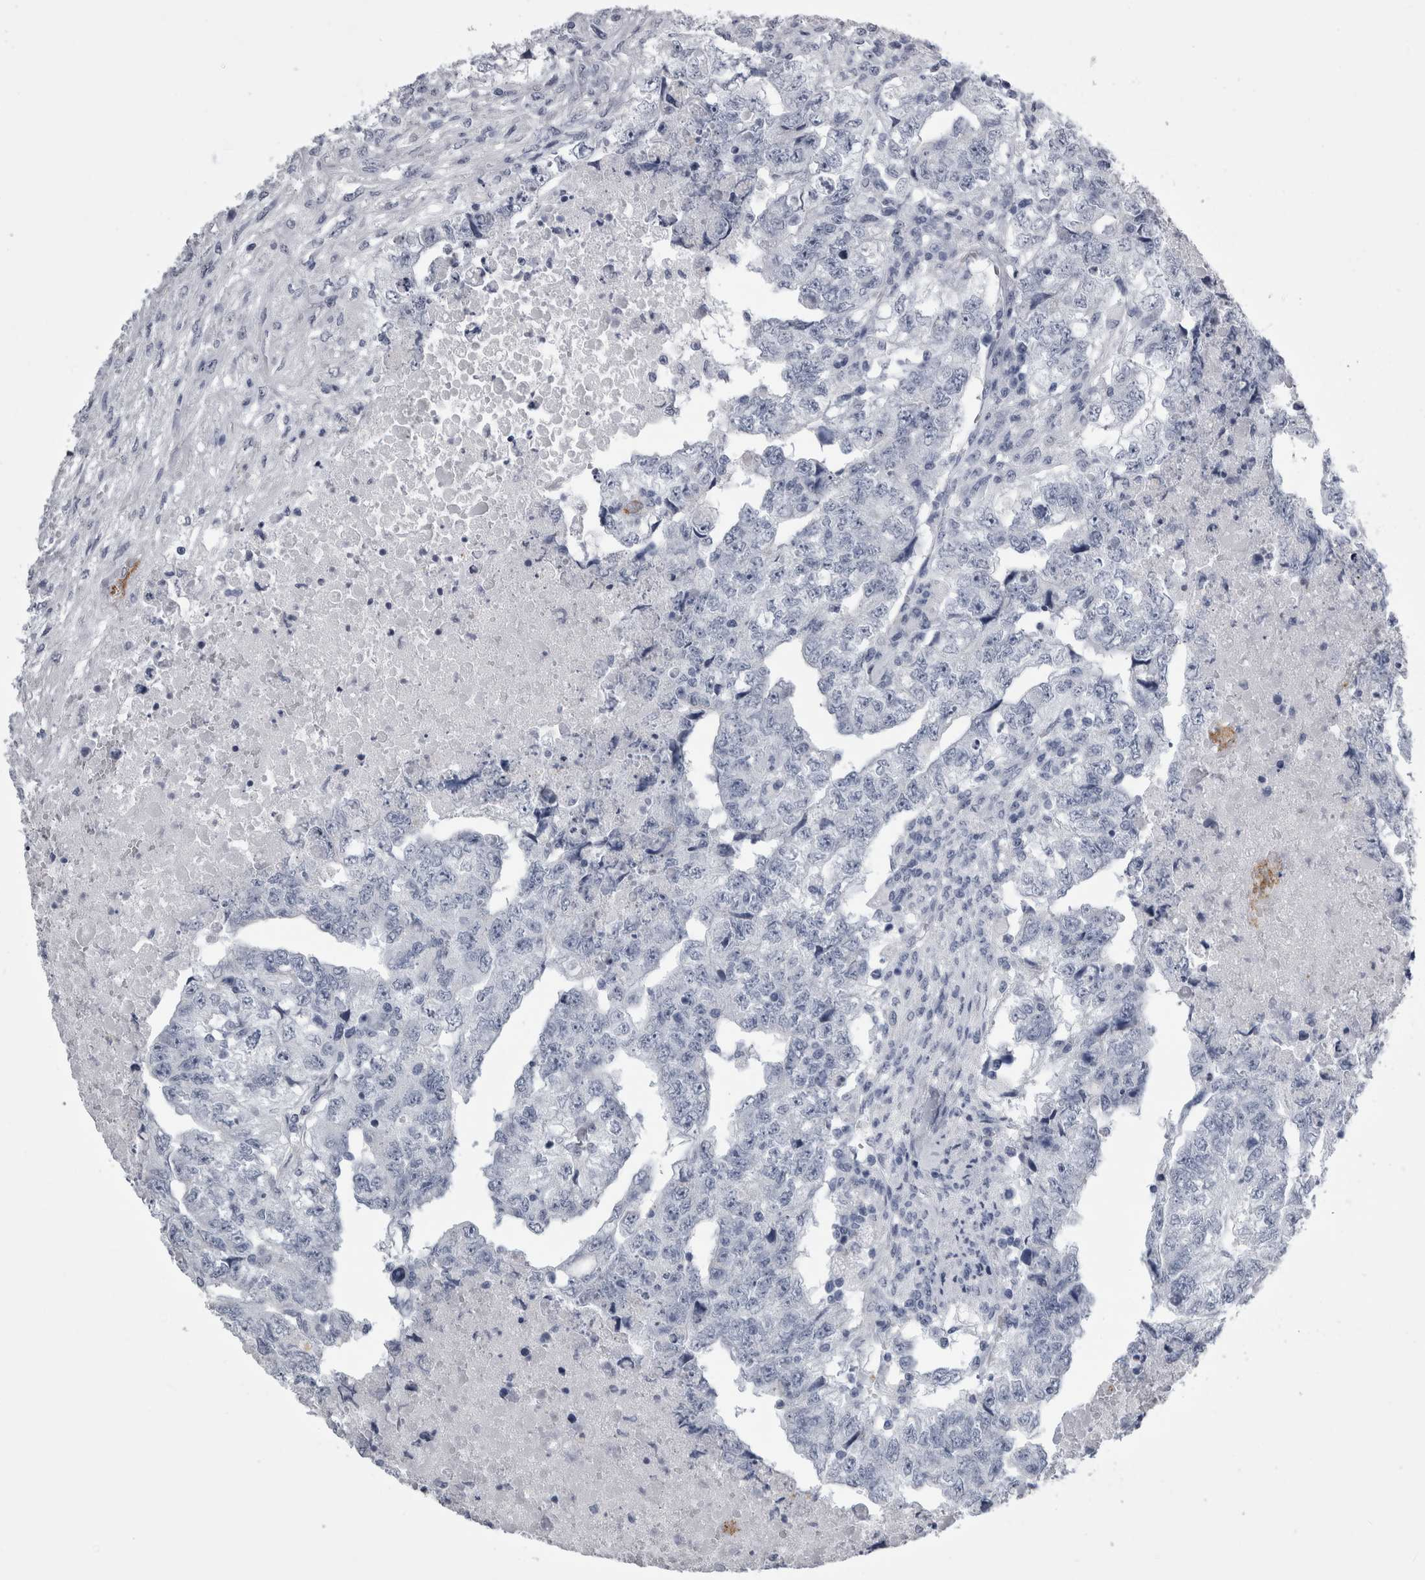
{"staining": {"intensity": "negative", "quantity": "none", "location": "none"}, "tissue": "testis cancer", "cell_type": "Tumor cells", "image_type": "cancer", "snomed": [{"axis": "morphology", "description": "Carcinoma, Embryonal, NOS"}, {"axis": "topography", "description": "Testis"}], "caption": "Tumor cells are negative for protein expression in human embryonal carcinoma (testis).", "gene": "ALDH8A1", "patient": {"sex": "male", "age": 36}}